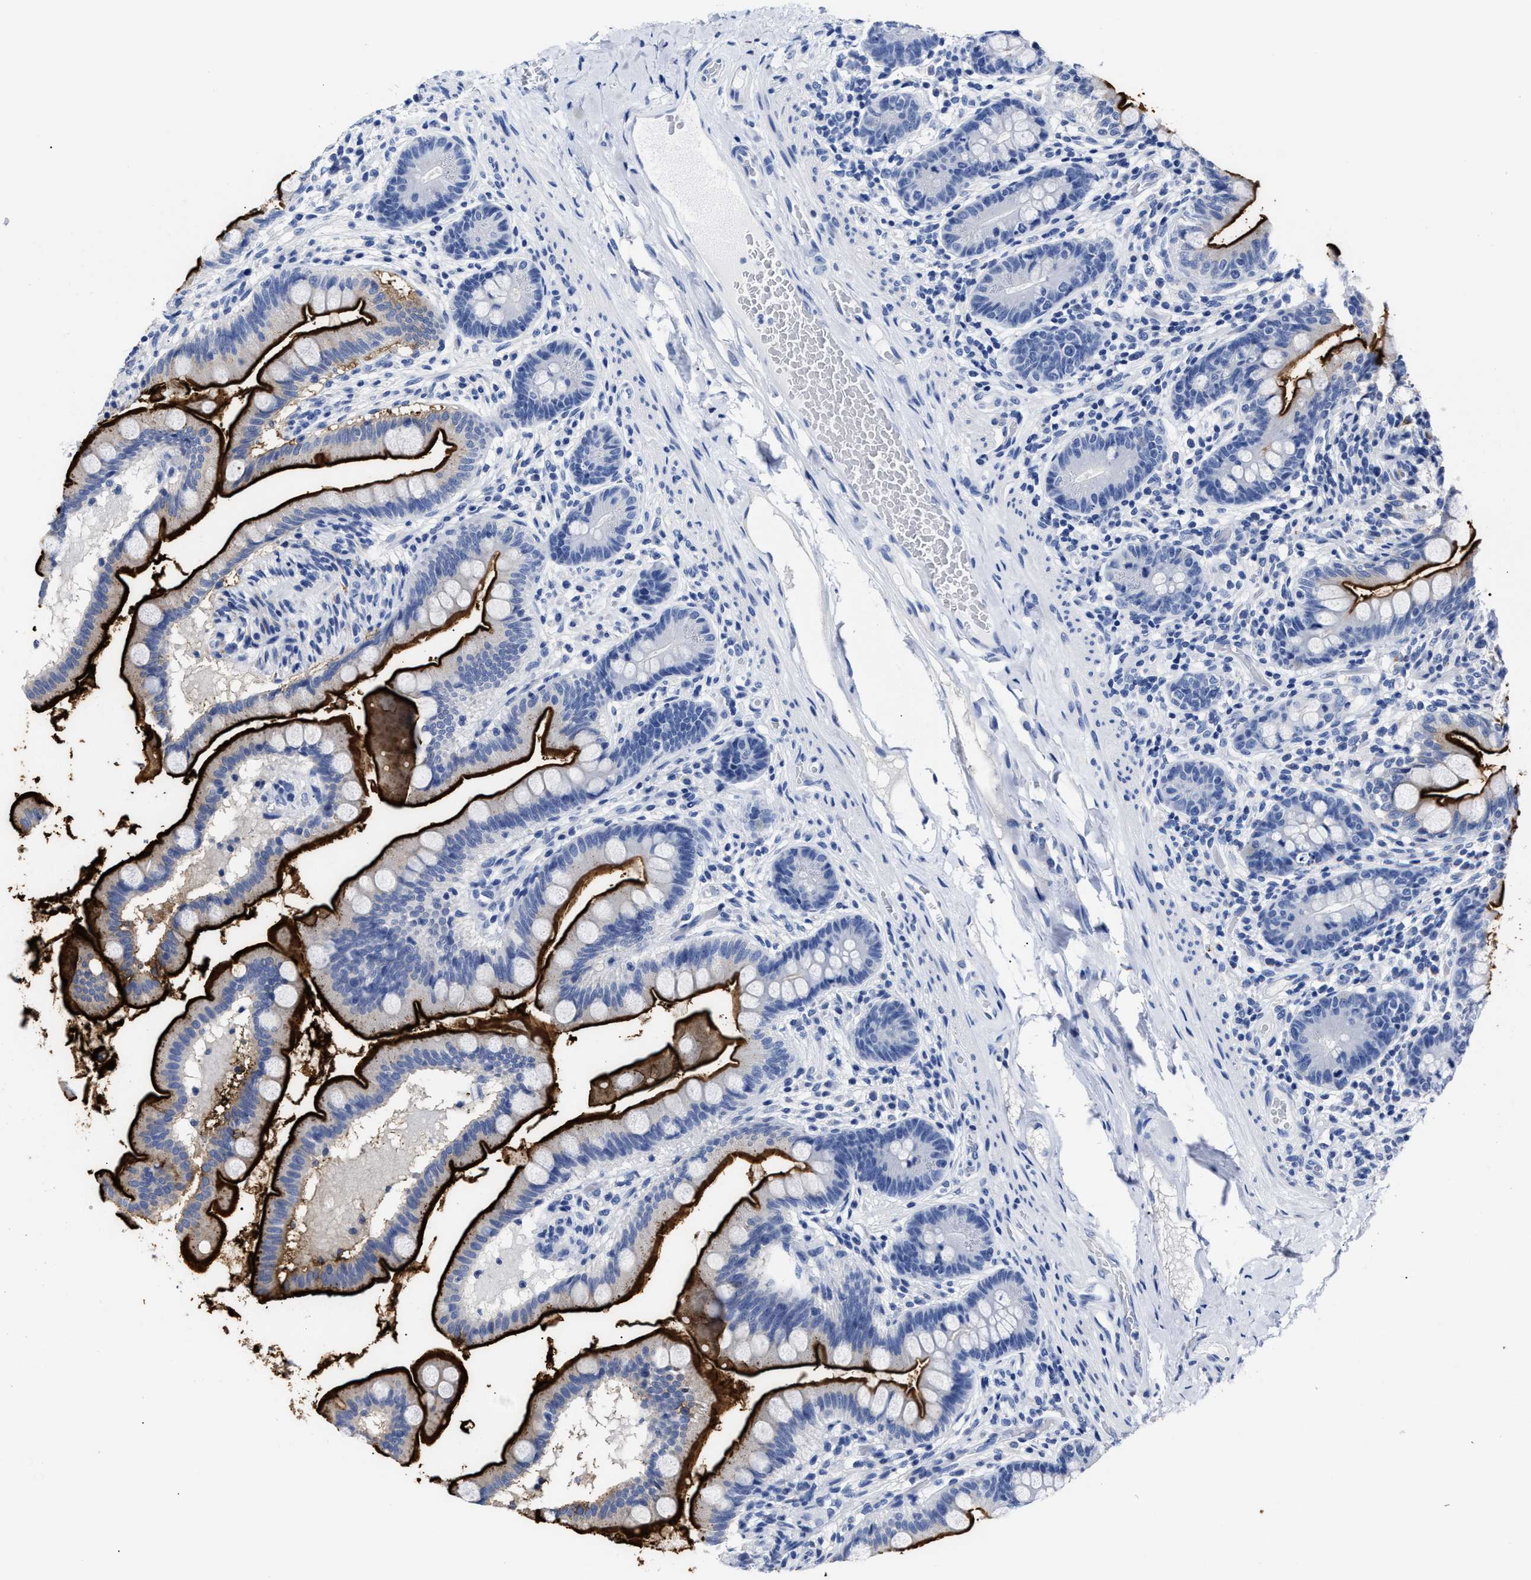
{"staining": {"intensity": "strong", "quantity": "25%-75%", "location": "cytoplasmic/membranous"}, "tissue": "small intestine", "cell_type": "Glandular cells", "image_type": "normal", "snomed": [{"axis": "morphology", "description": "Normal tissue, NOS"}, {"axis": "topography", "description": "Small intestine"}], "caption": "Immunohistochemistry (DAB) staining of benign small intestine reveals strong cytoplasmic/membranous protein expression in approximately 25%-75% of glandular cells.", "gene": "ALPG", "patient": {"sex": "female", "age": 56}}